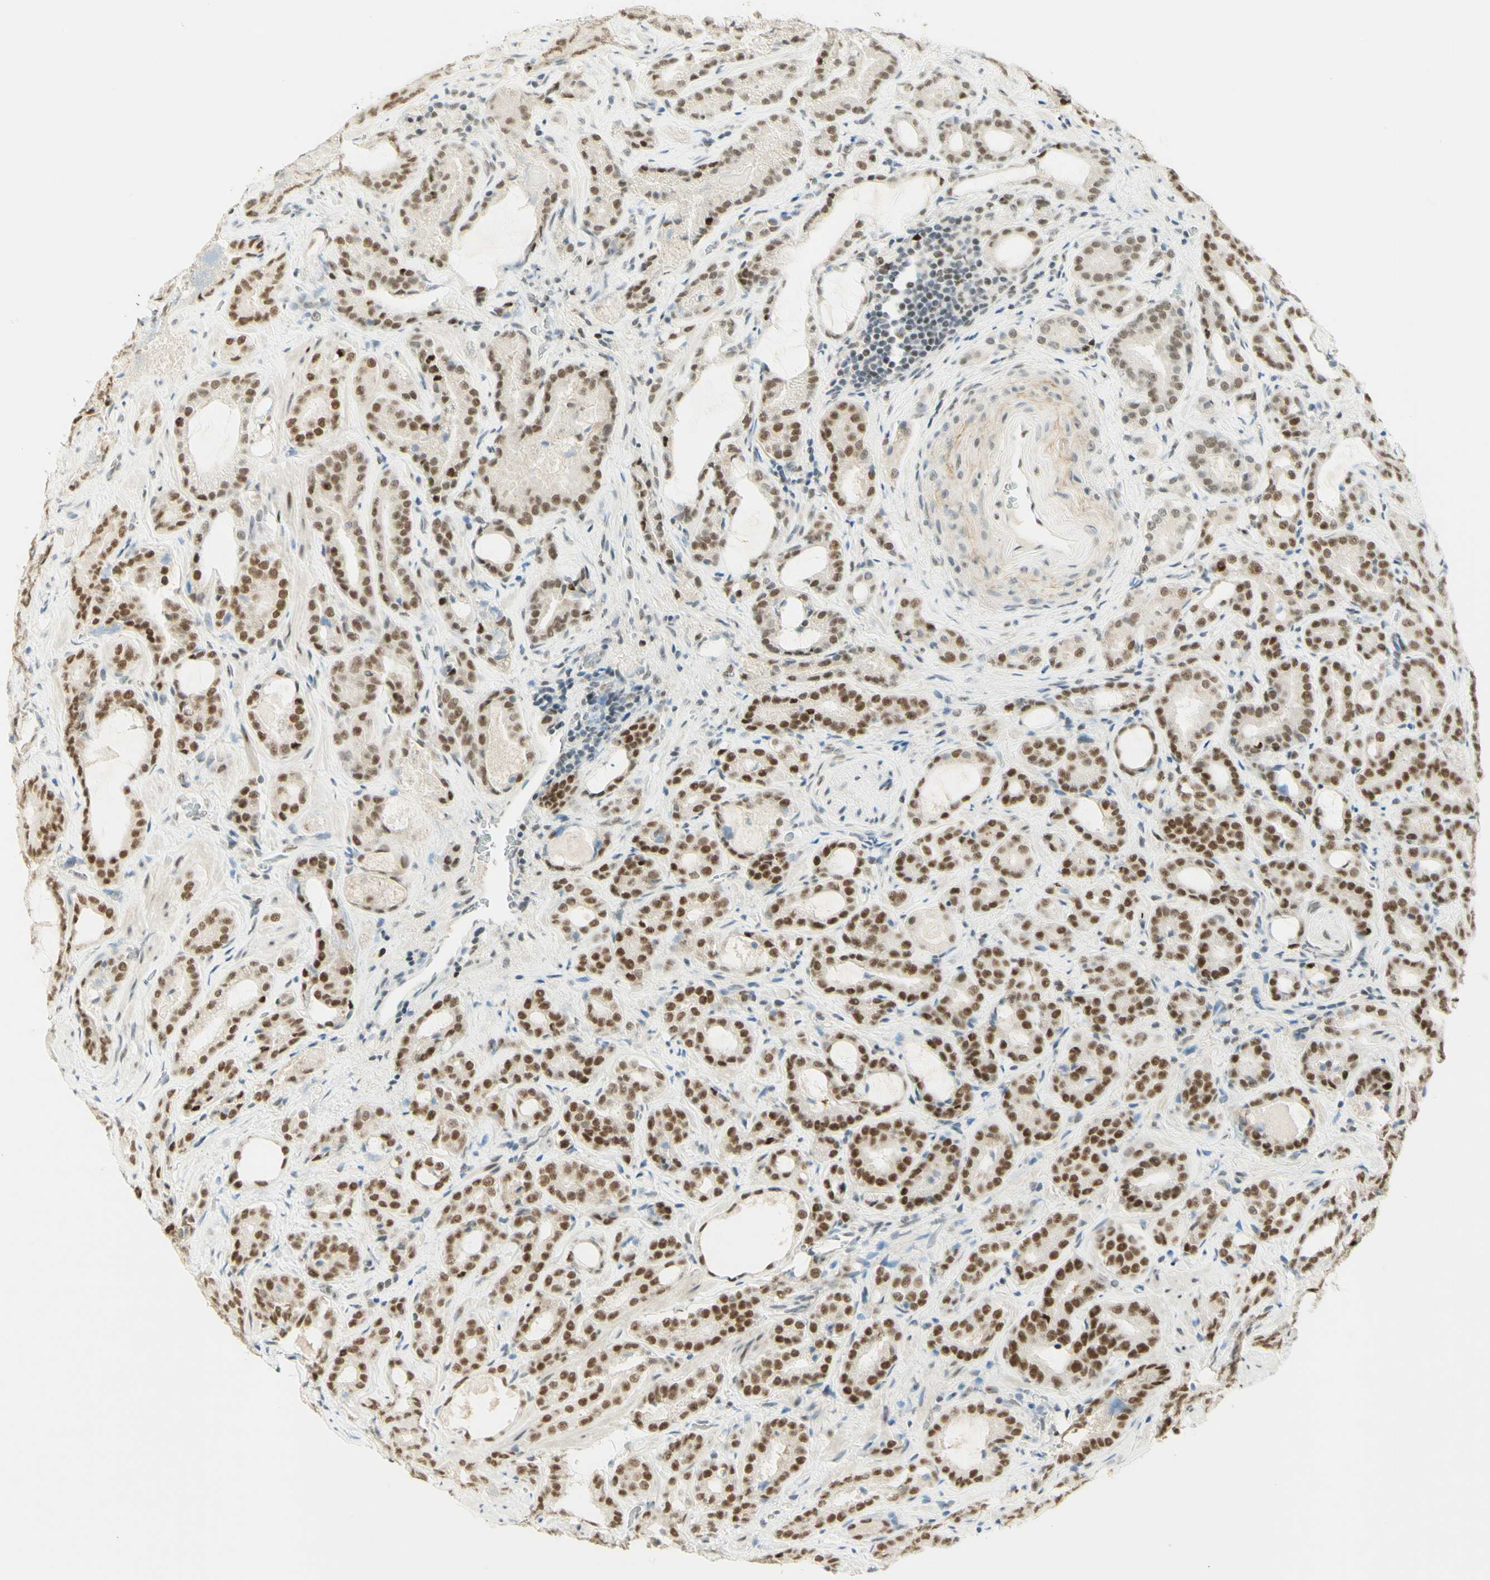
{"staining": {"intensity": "moderate", "quantity": ">75%", "location": "nuclear"}, "tissue": "prostate cancer", "cell_type": "Tumor cells", "image_type": "cancer", "snomed": [{"axis": "morphology", "description": "Adenocarcinoma, Low grade"}, {"axis": "topography", "description": "Prostate"}], "caption": "Immunohistochemistry of human prostate cancer shows medium levels of moderate nuclear expression in approximately >75% of tumor cells.", "gene": "PMS2", "patient": {"sex": "male", "age": 60}}